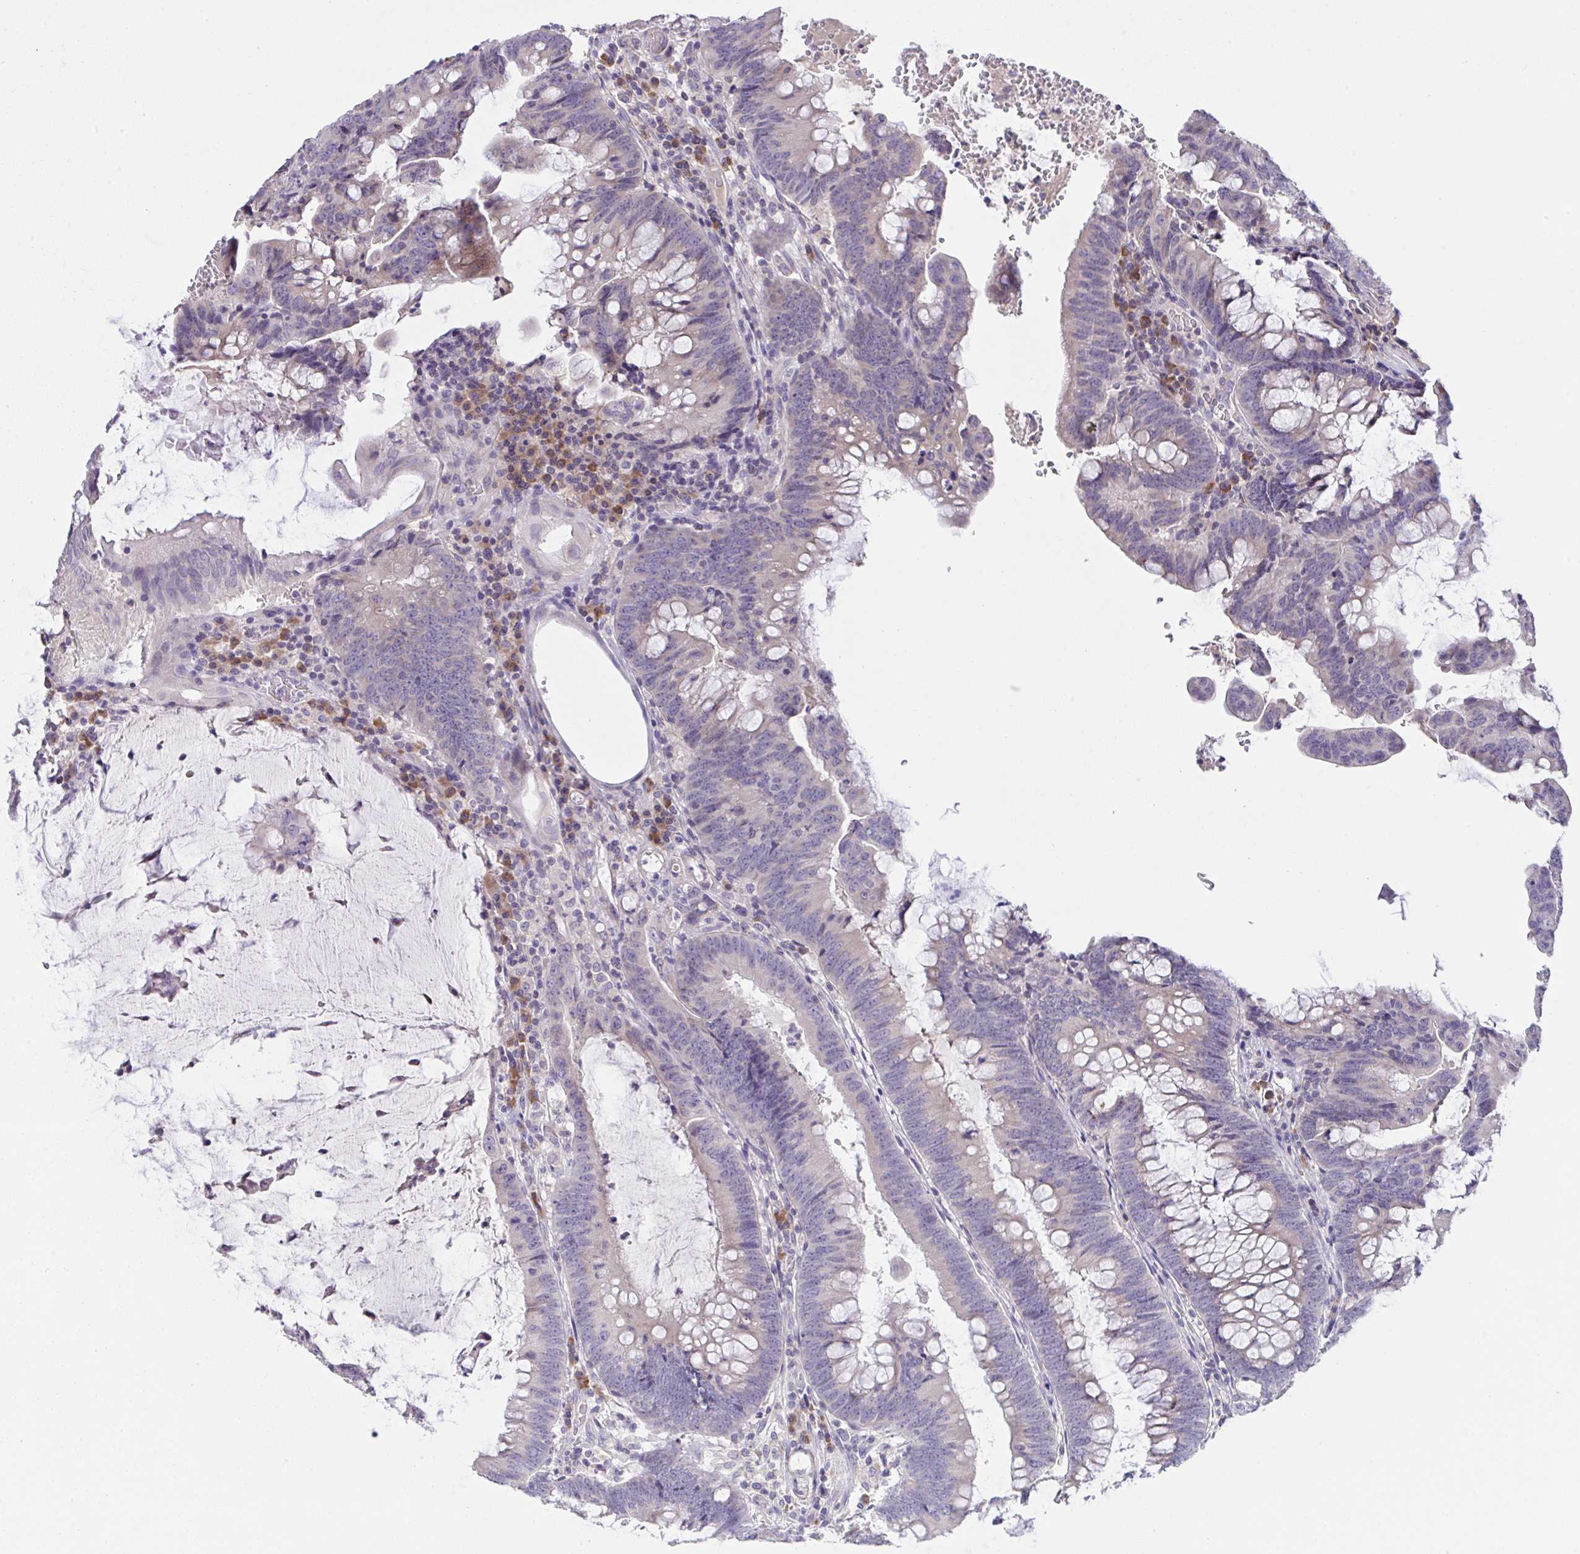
{"staining": {"intensity": "negative", "quantity": "none", "location": "none"}, "tissue": "colorectal cancer", "cell_type": "Tumor cells", "image_type": "cancer", "snomed": [{"axis": "morphology", "description": "Adenocarcinoma, NOS"}, {"axis": "topography", "description": "Colon"}], "caption": "There is no significant positivity in tumor cells of colorectal cancer. The staining is performed using DAB brown chromogen with nuclei counter-stained in using hematoxylin.", "gene": "TMEM41A", "patient": {"sex": "male", "age": 62}}